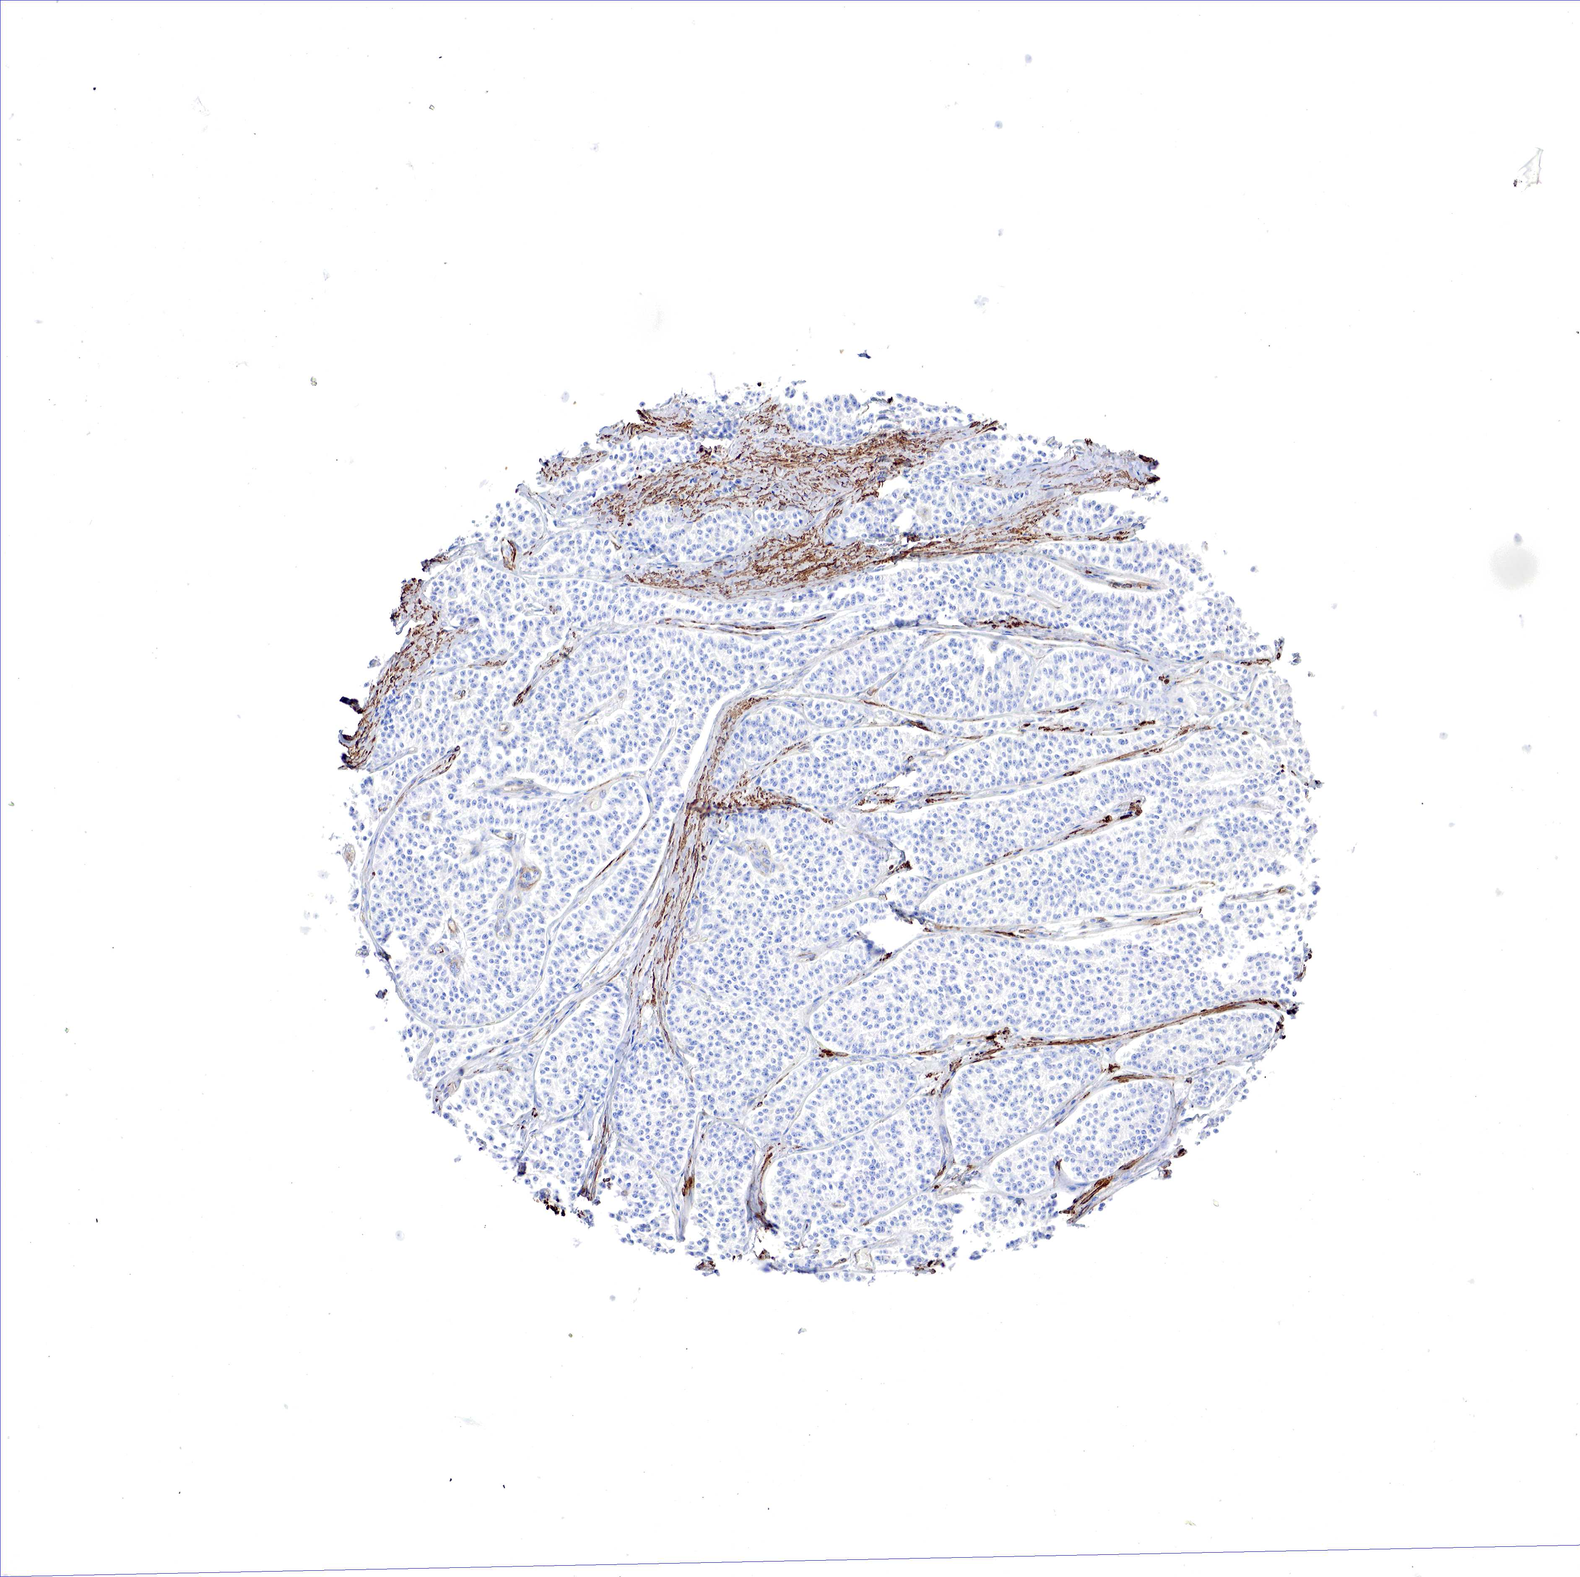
{"staining": {"intensity": "negative", "quantity": "none", "location": "none"}, "tissue": "carcinoid", "cell_type": "Tumor cells", "image_type": "cancer", "snomed": [{"axis": "morphology", "description": "Carcinoid, malignant, NOS"}, {"axis": "topography", "description": "Stomach"}], "caption": "Carcinoid was stained to show a protein in brown. There is no significant staining in tumor cells. The staining was performed using DAB to visualize the protein expression in brown, while the nuclei were stained in blue with hematoxylin (Magnification: 20x).", "gene": "TPM1", "patient": {"sex": "female", "age": 76}}